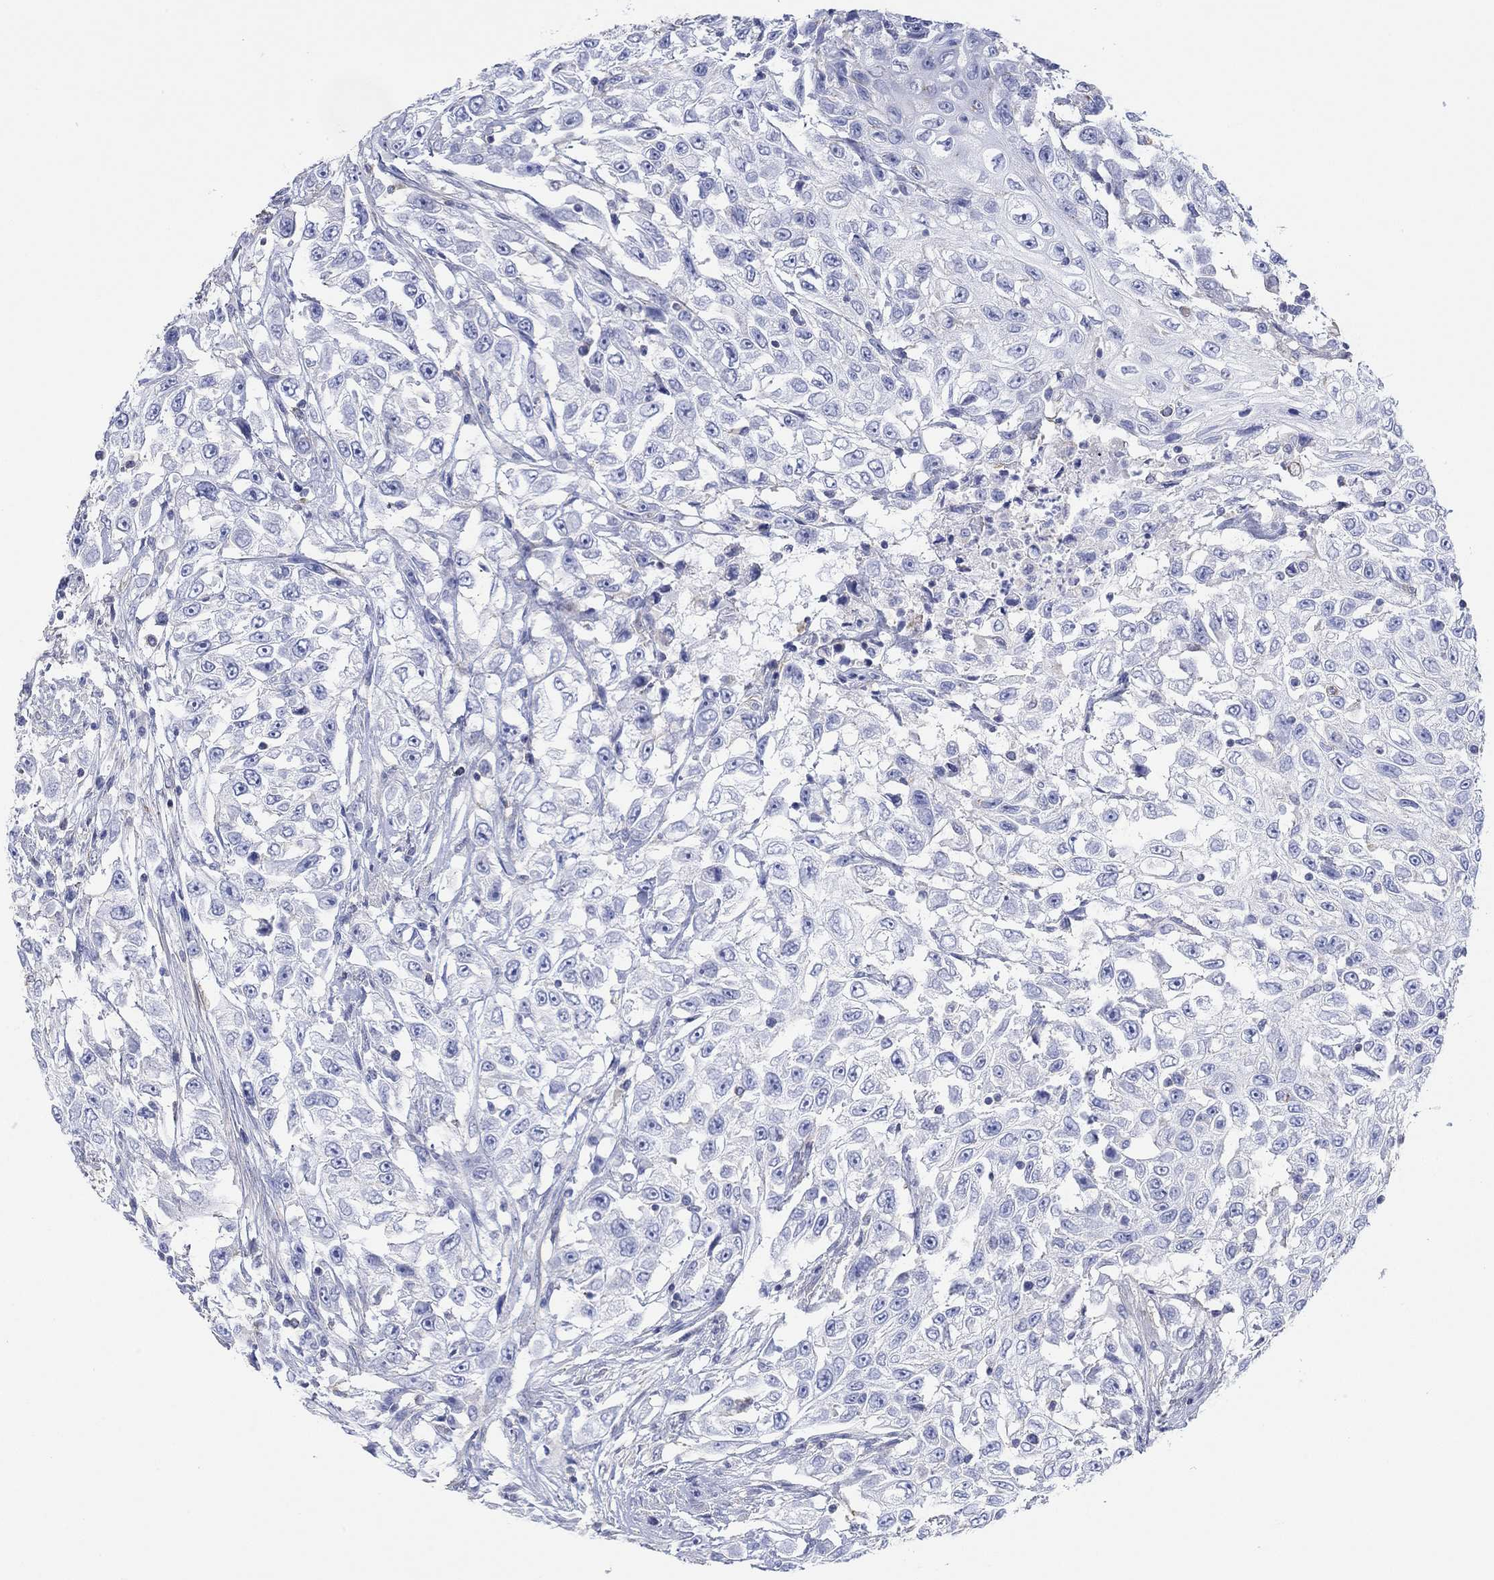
{"staining": {"intensity": "negative", "quantity": "none", "location": "none"}, "tissue": "urothelial cancer", "cell_type": "Tumor cells", "image_type": "cancer", "snomed": [{"axis": "morphology", "description": "Urothelial carcinoma, High grade"}, {"axis": "topography", "description": "Urinary bladder"}], "caption": "High-grade urothelial carcinoma was stained to show a protein in brown. There is no significant expression in tumor cells.", "gene": "PPIL6", "patient": {"sex": "female", "age": 56}}